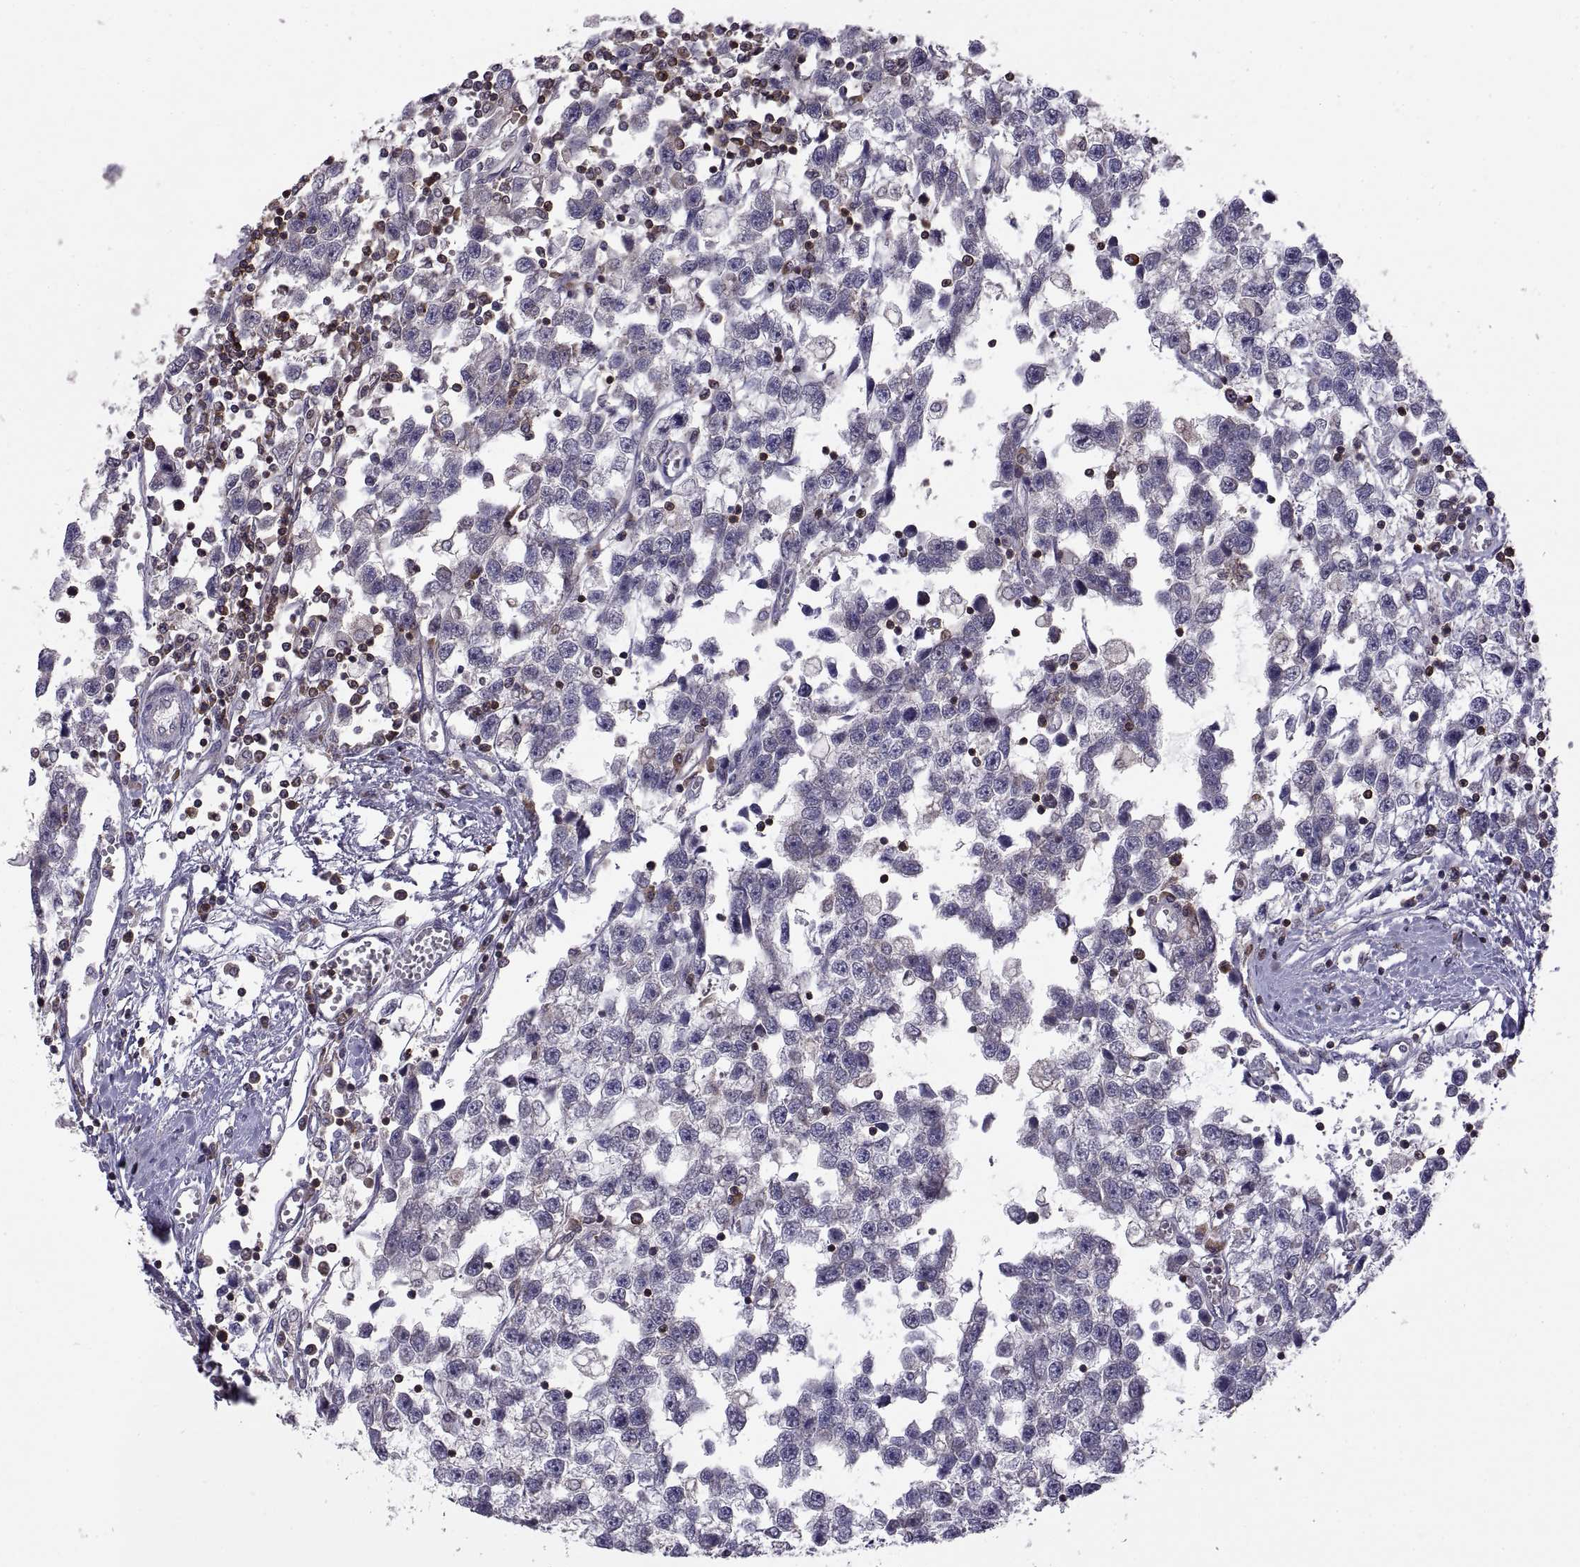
{"staining": {"intensity": "negative", "quantity": "none", "location": "none"}, "tissue": "testis cancer", "cell_type": "Tumor cells", "image_type": "cancer", "snomed": [{"axis": "morphology", "description": "Seminoma, NOS"}, {"axis": "topography", "description": "Testis"}], "caption": "Protein analysis of testis cancer shows no significant staining in tumor cells.", "gene": "EZR", "patient": {"sex": "male", "age": 34}}